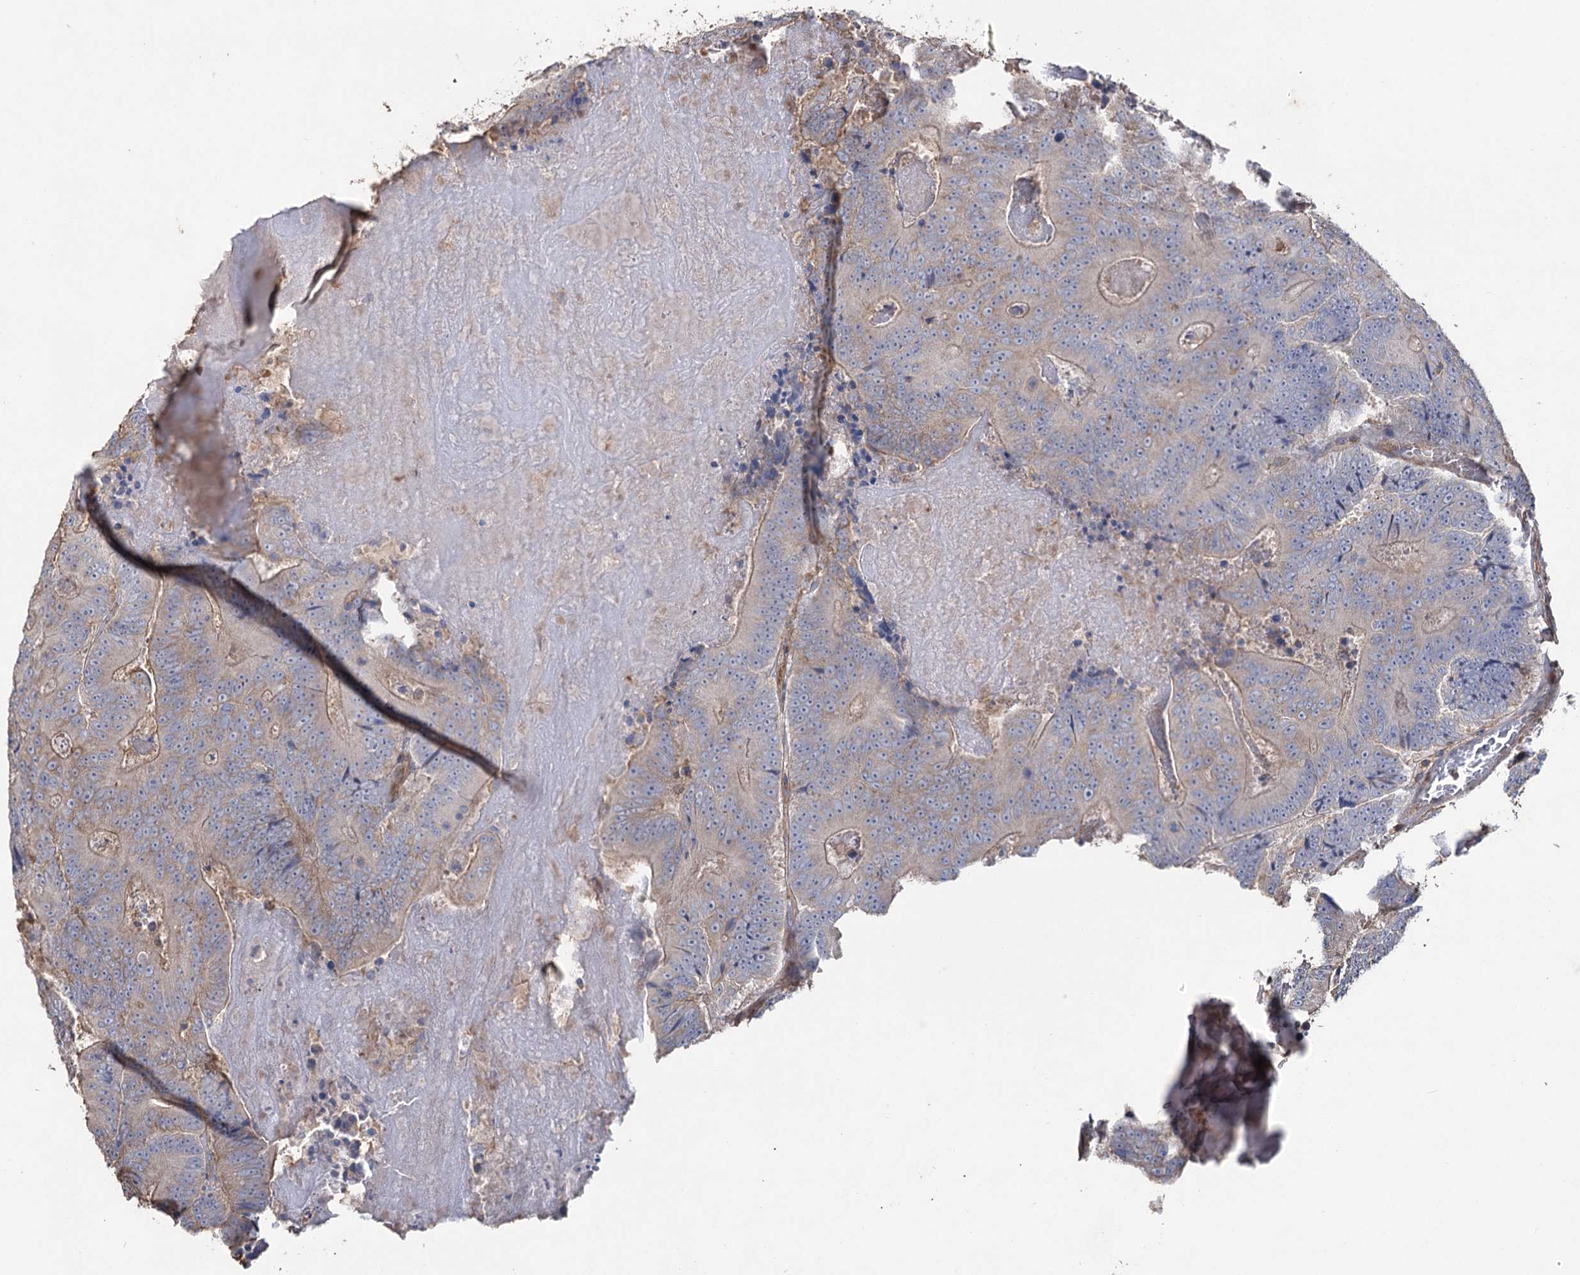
{"staining": {"intensity": "weak", "quantity": "25%-75%", "location": "cytoplasmic/membranous"}, "tissue": "colorectal cancer", "cell_type": "Tumor cells", "image_type": "cancer", "snomed": [{"axis": "morphology", "description": "Adenocarcinoma, NOS"}, {"axis": "topography", "description": "Colon"}], "caption": "Immunohistochemical staining of human colorectal cancer shows low levels of weak cytoplasmic/membranous expression in approximately 25%-75% of tumor cells.", "gene": "FAM13B", "patient": {"sex": "male", "age": 83}}